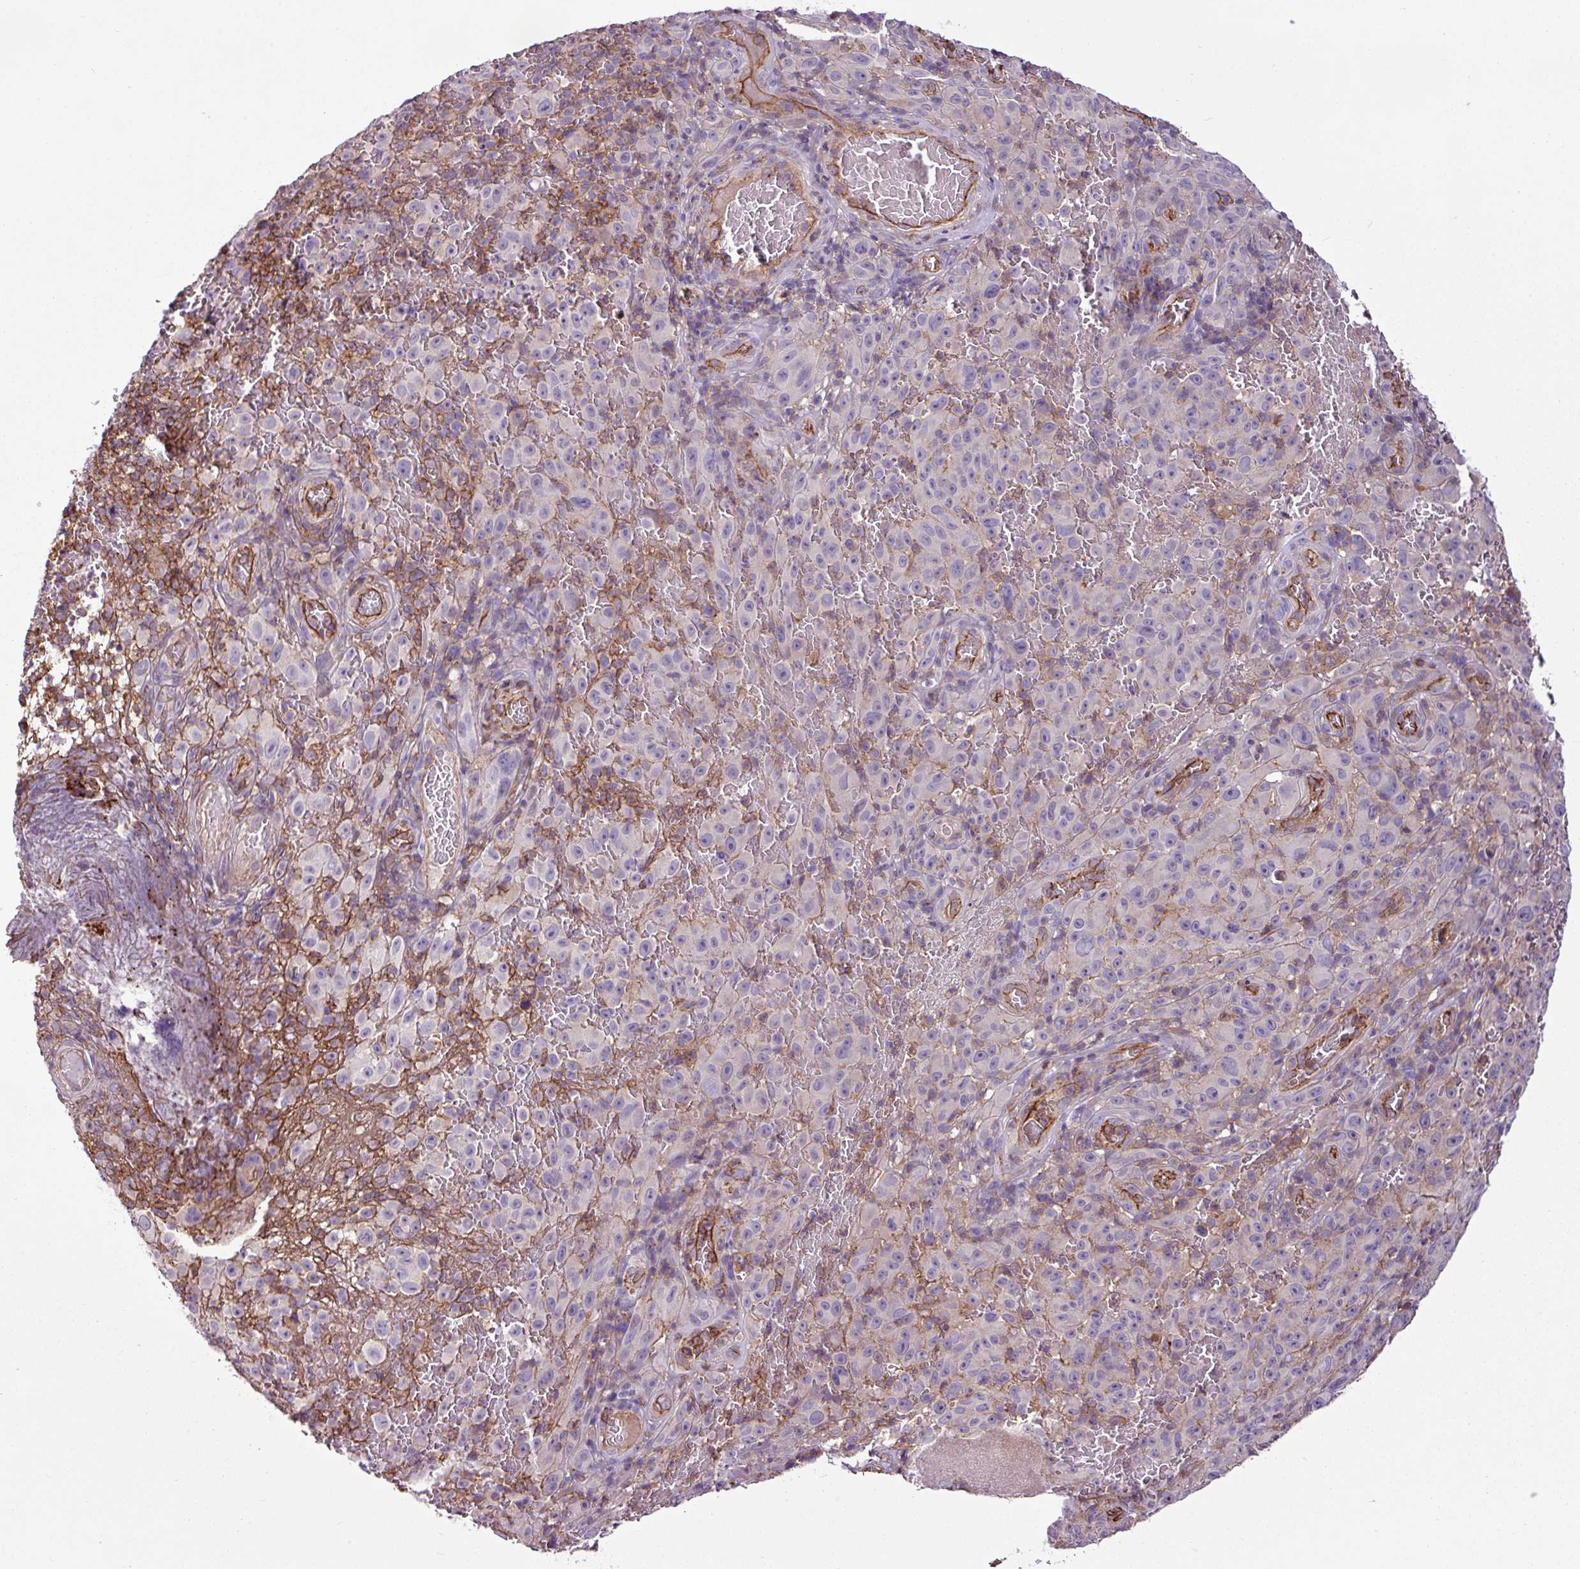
{"staining": {"intensity": "negative", "quantity": "none", "location": "none"}, "tissue": "melanoma", "cell_type": "Tumor cells", "image_type": "cancer", "snomed": [{"axis": "morphology", "description": "Malignant melanoma, NOS"}, {"axis": "topography", "description": "Skin"}], "caption": "IHC micrograph of neoplastic tissue: human malignant melanoma stained with DAB shows no significant protein staining in tumor cells.", "gene": "ZNF106", "patient": {"sex": "female", "age": 82}}